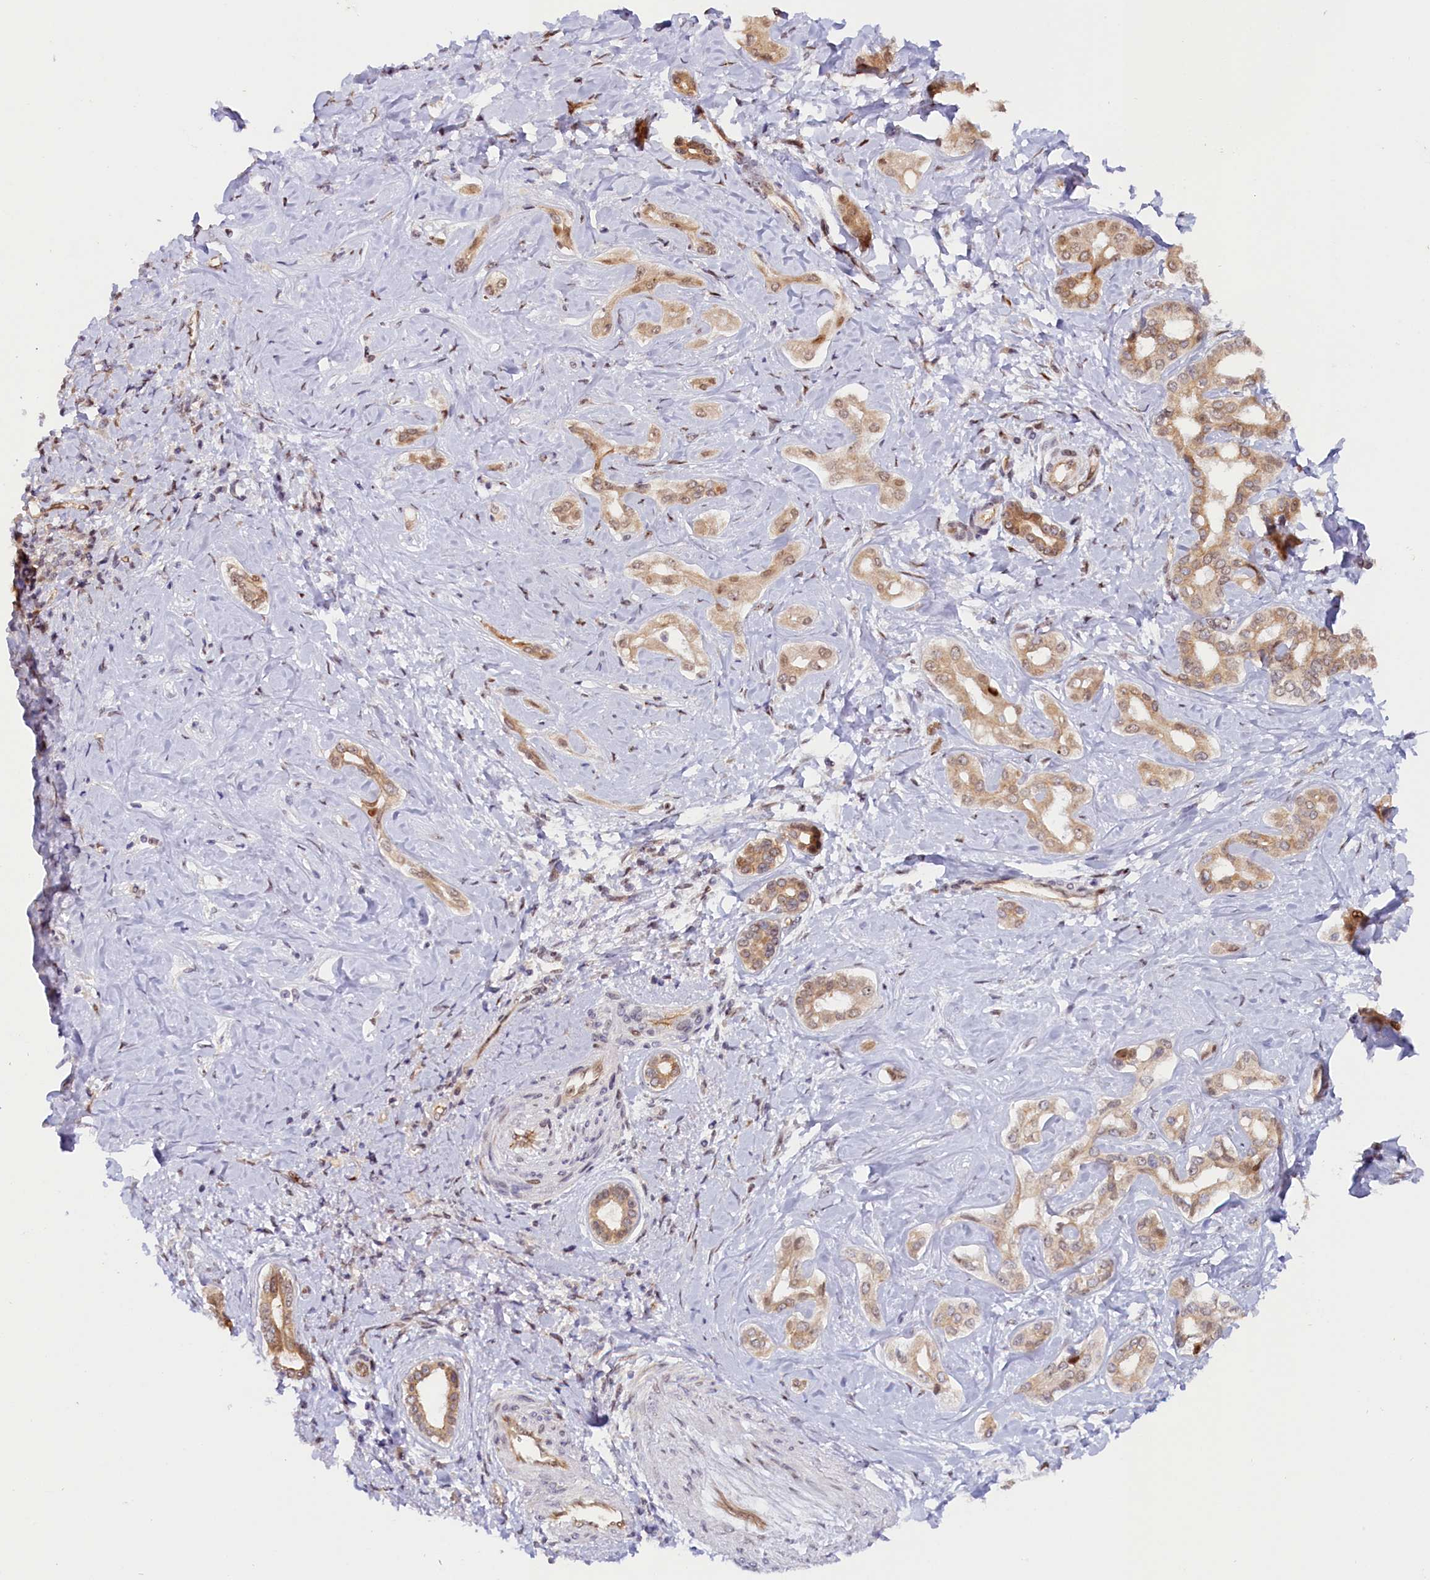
{"staining": {"intensity": "weak", "quantity": ">75%", "location": "cytoplasmic/membranous,nuclear"}, "tissue": "liver cancer", "cell_type": "Tumor cells", "image_type": "cancer", "snomed": [{"axis": "morphology", "description": "Cholangiocarcinoma"}, {"axis": "topography", "description": "Liver"}], "caption": "The image reveals staining of liver cholangiocarcinoma, revealing weak cytoplasmic/membranous and nuclear protein positivity (brown color) within tumor cells.", "gene": "ANKRD24", "patient": {"sex": "female", "age": 77}}